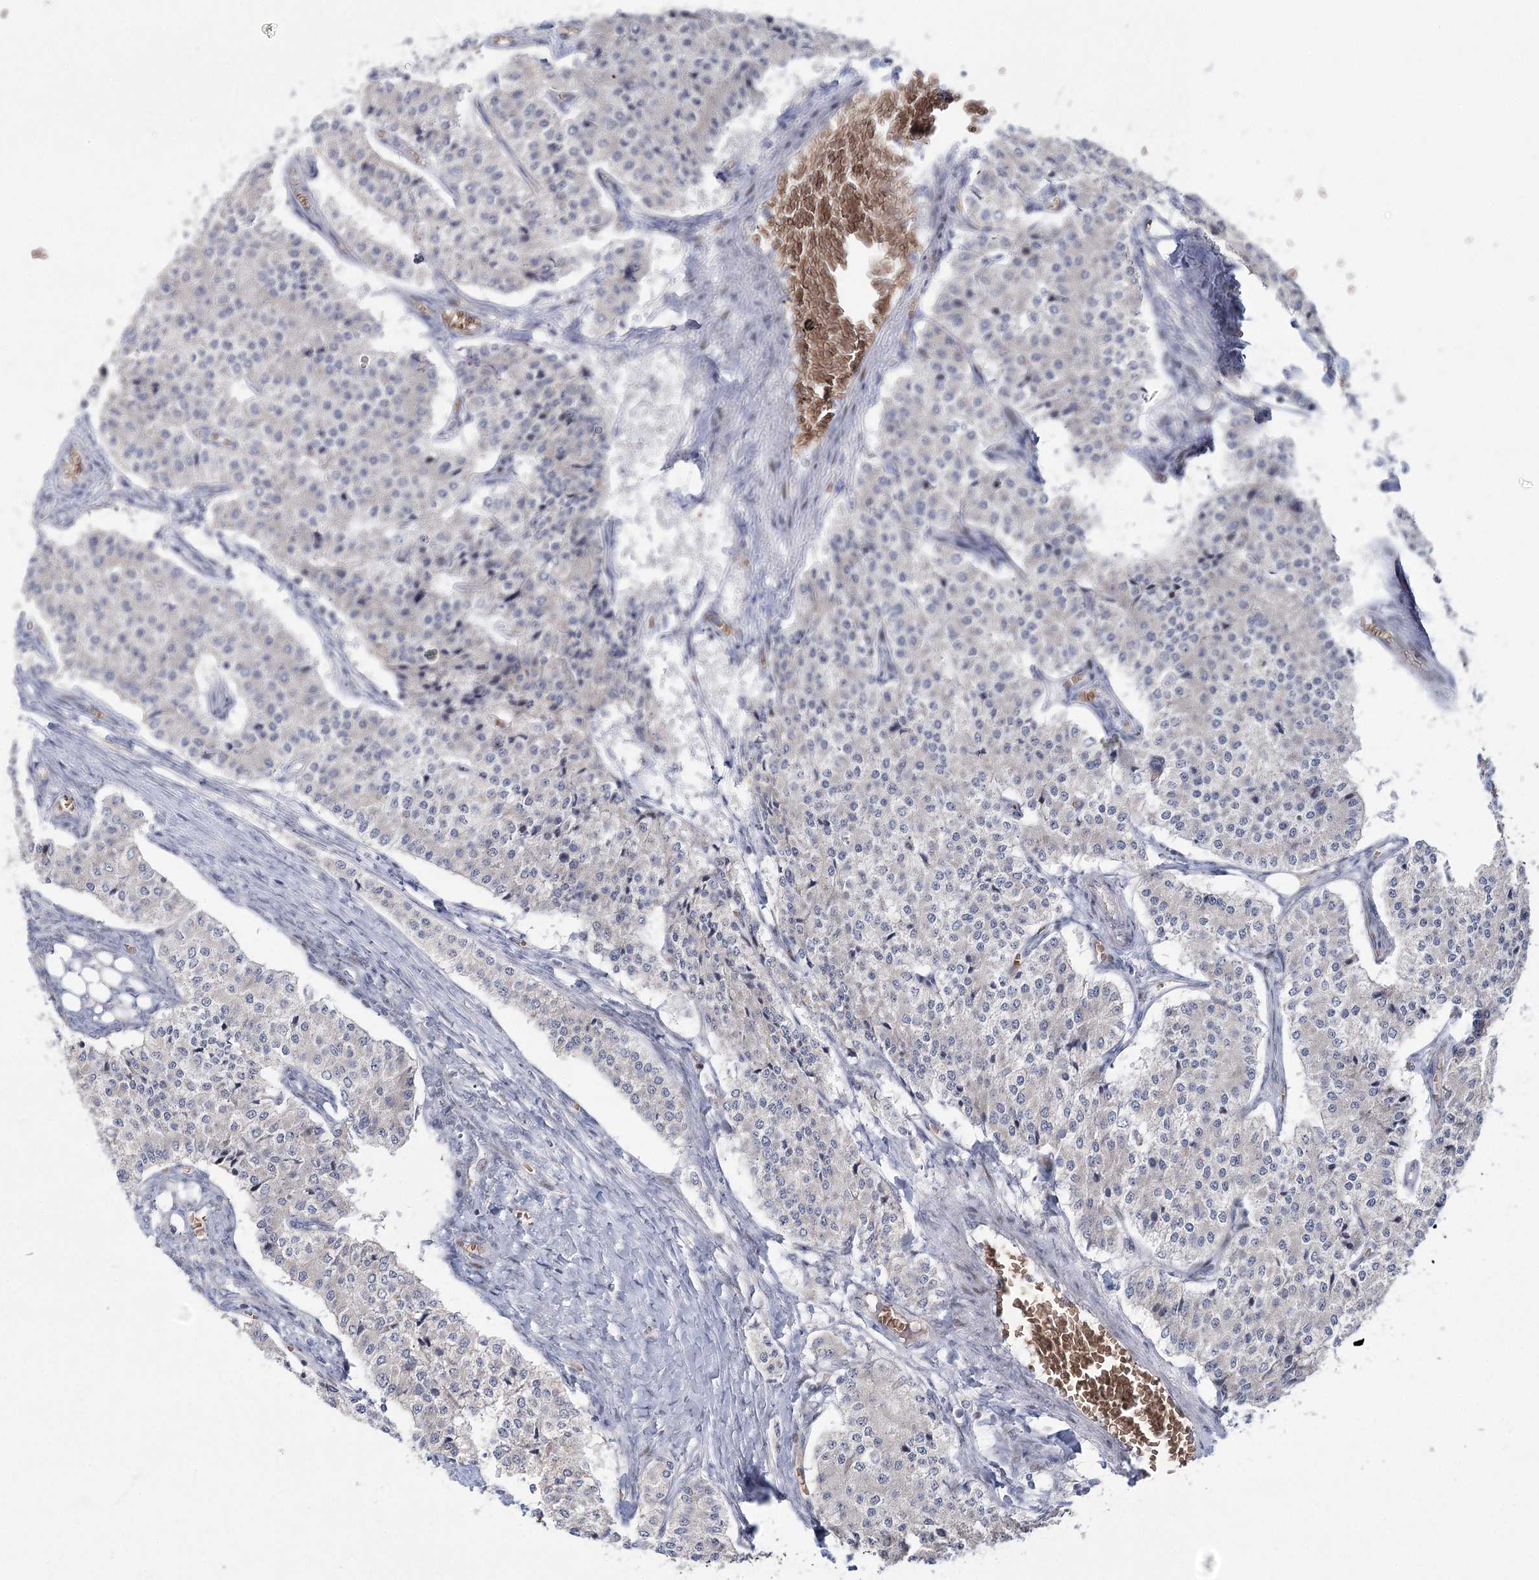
{"staining": {"intensity": "negative", "quantity": "none", "location": "none"}, "tissue": "carcinoid", "cell_type": "Tumor cells", "image_type": "cancer", "snomed": [{"axis": "morphology", "description": "Carcinoid, malignant, NOS"}, {"axis": "topography", "description": "Colon"}], "caption": "An immunohistochemistry histopathology image of malignant carcinoid is shown. There is no staining in tumor cells of malignant carcinoid.", "gene": "NSMCE4A", "patient": {"sex": "female", "age": 52}}